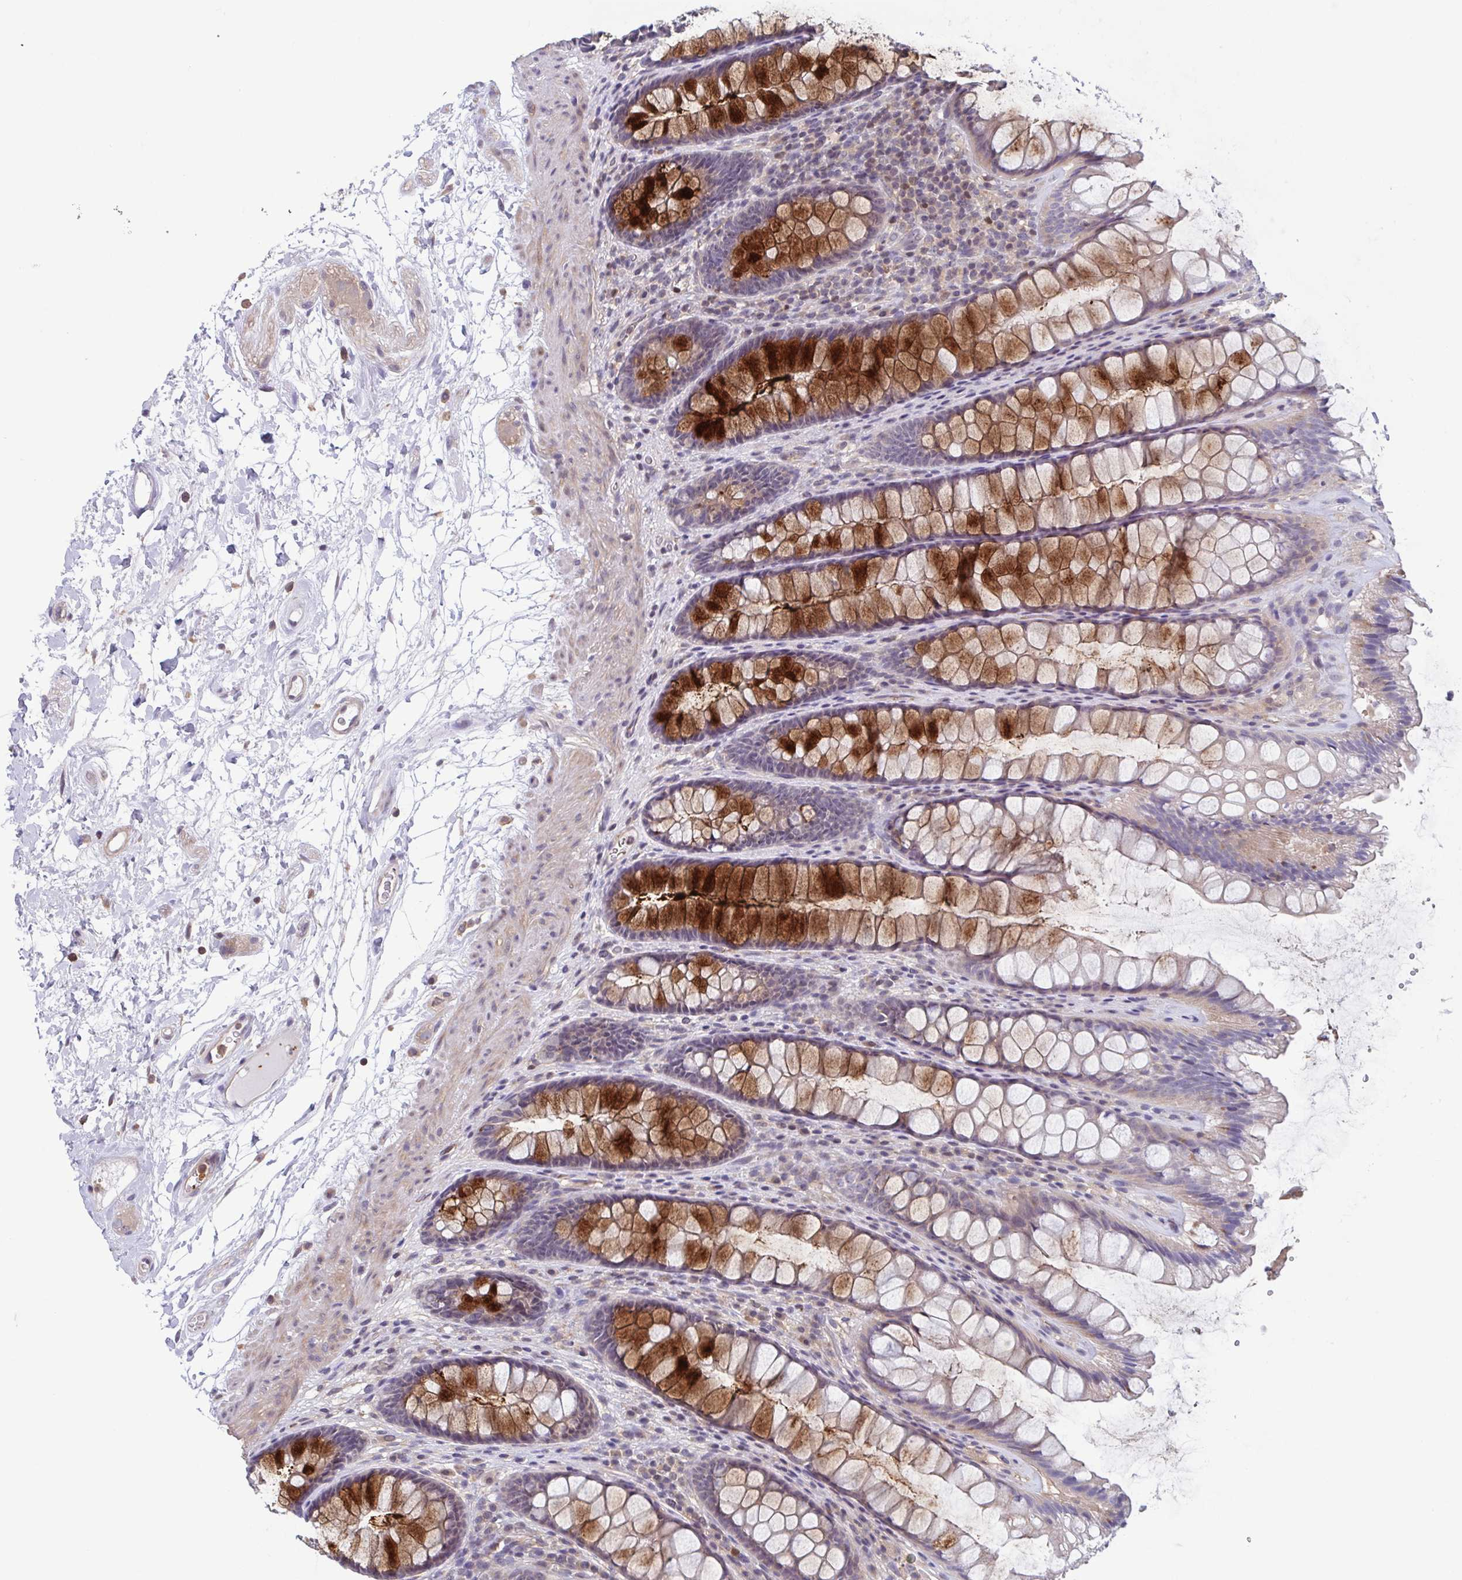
{"staining": {"intensity": "strong", "quantity": "25%-75%", "location": "cytoplasmic/membranous"}, "tissue": "rectum", "cell_type": "Glandular cells", "image_type": "normal", "snomed": [{"axis": "morphology", "description": "Normal tissue, NOS"}, {"axis": "topography", "description": "Rectum"}], "caption": "Strong cytoplasmic/membranous positivity for a protein is seen in about 25%-75% of glandular cells of benign rectum using IHC.", "gene": "LRRC38", "patient": {"sex": "male", "age": 72}}